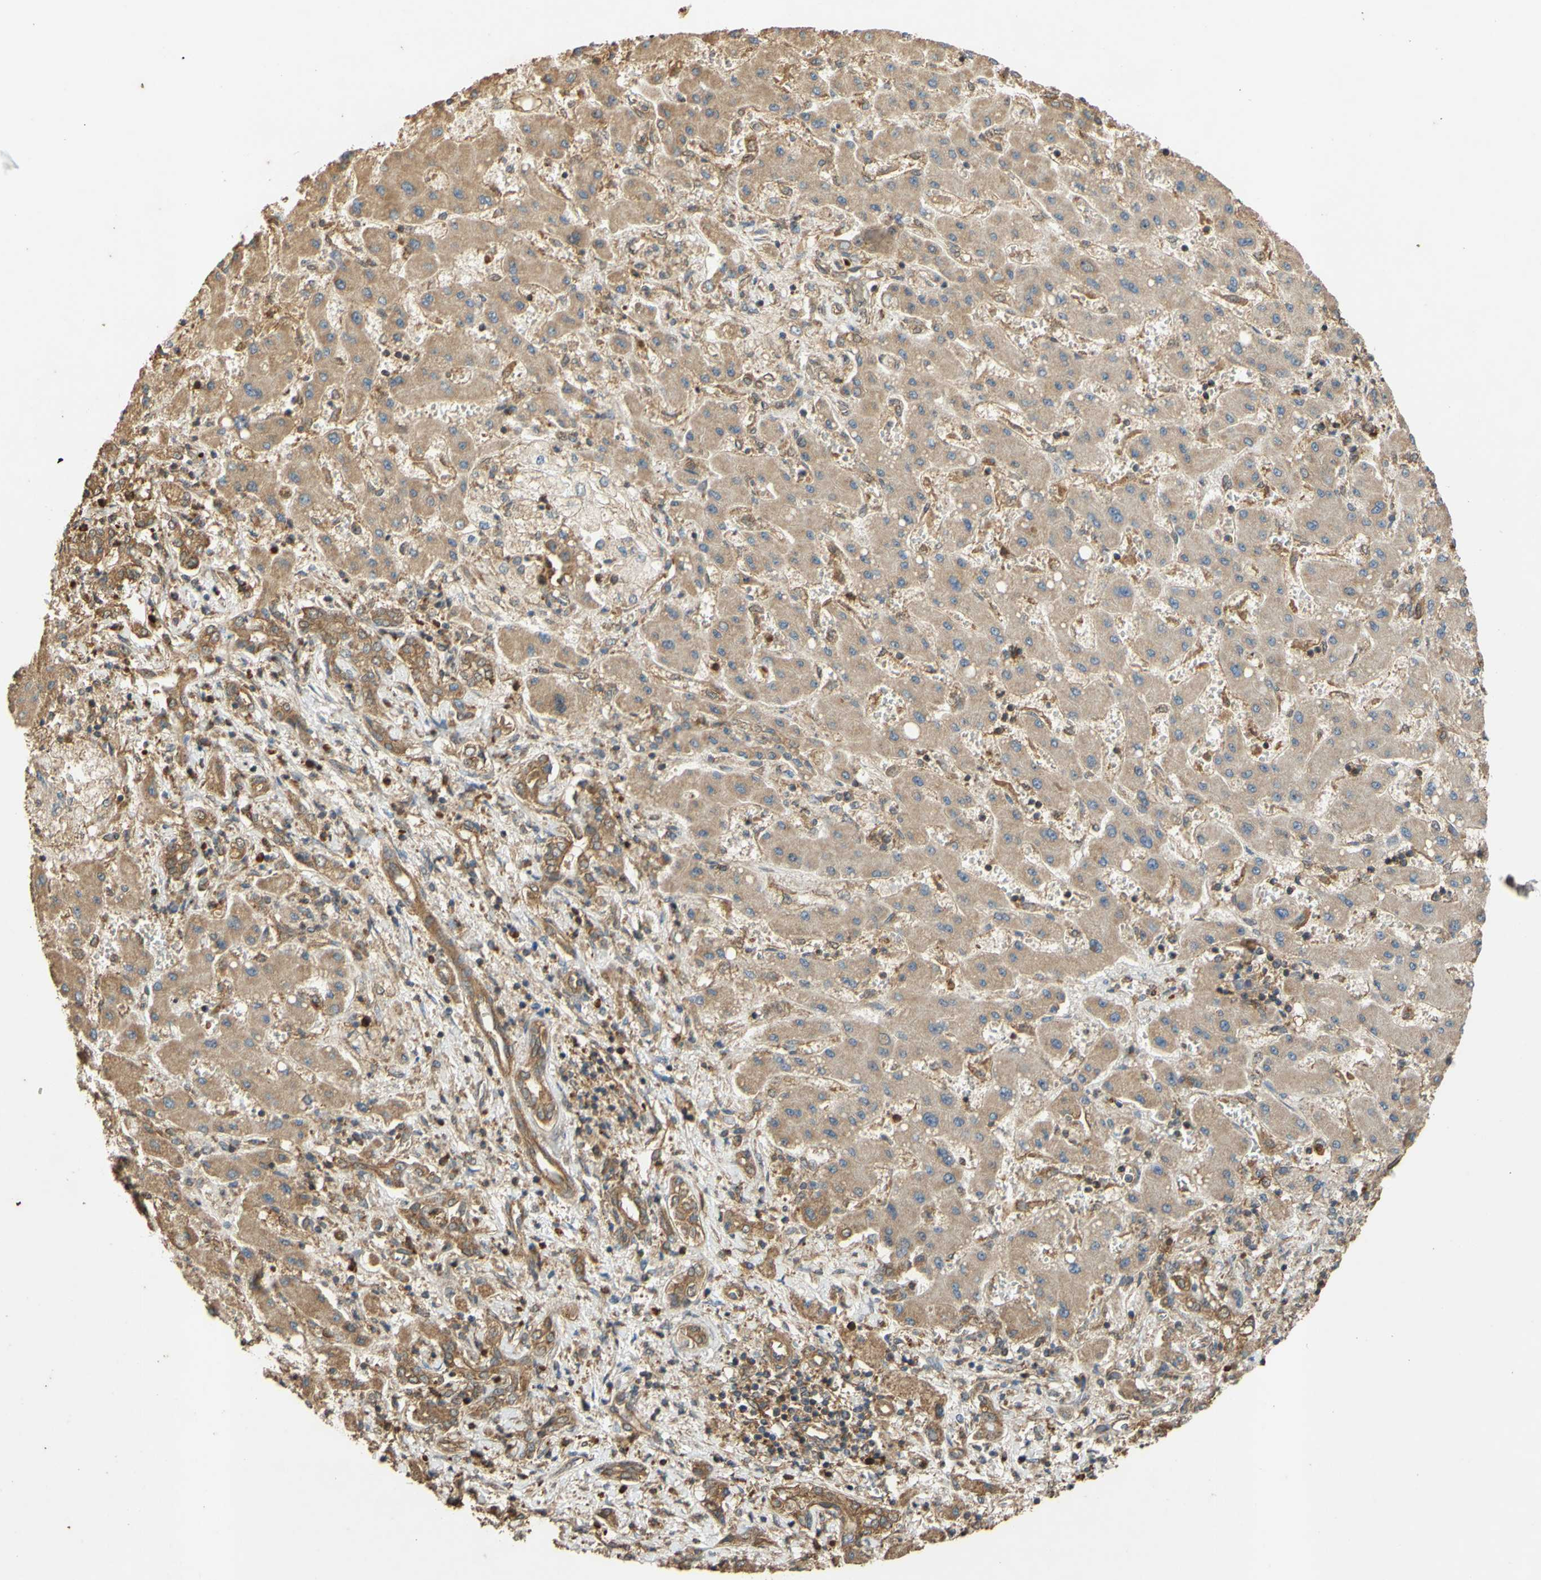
{"staining": {"intensity": "weak", "quantity": ">75%", "location": "cytoplasmic/membranous"}, "tissue": "liver cancer", "cell_type": "Tumor cells", "image_type": "cancer", "snomed": [{"axis": "morphology", "description": "Cholangiocarcinoma"}, {"axis": "topography", "description": "Liver"}], "caption": "Immunohistochemistry (DAB) staining of human liver cancer (cholangiocarcinoma) reveals weak cytoplasmic/membranous protein staining in approximately >75% of tumor cells. The protein is stained brown, and the nuclei are stained in blue (DAB (3,3'-diaminobenzidine) IHC with brightfield microscopy, high magnification).", "gene": "CTTN", "patient": {"sex": "male", "age": 50}}